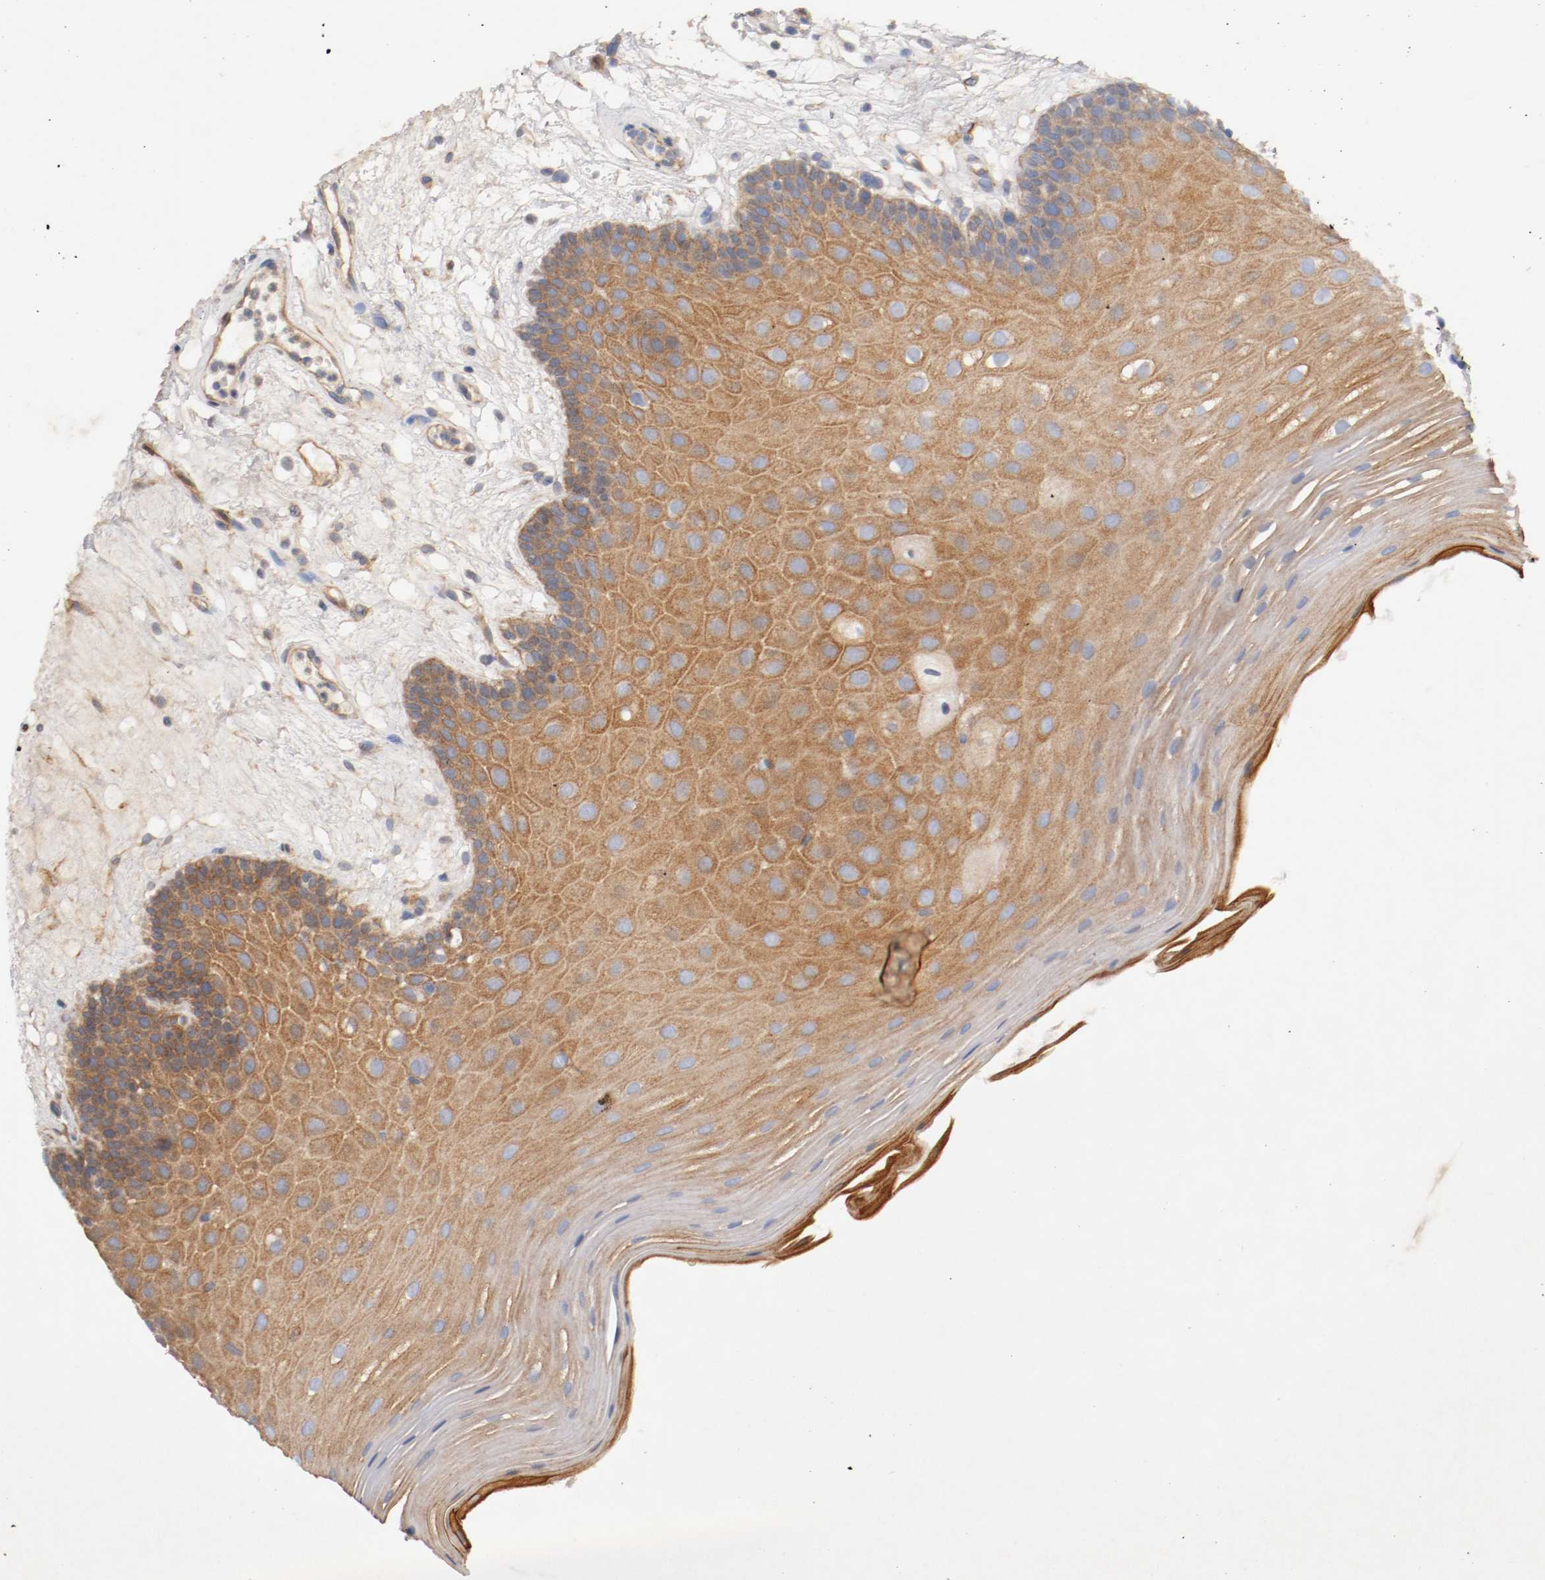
{"staining": {"intensity": "strong", "quantity": ">75%", "location": "cytoplasmic/membranous"}, "tissue": "oral mucosa", "cell_type": "Squamous epithelial cells", "image_type": "normal", "snomed": [{"axis": "morphology", "description": "Normal tissue, NOS"}, {"axis": "morphology", "description": "Squamous cell carcinoma, NOS"}, {"axis": "topography", "description": "Skeletal muscle"}, {"axis": "topography", "description": "Oral tissue"}, {"axis": "topography", "description": "Head-Neck"}], "caption": "DAB immunohistochemical staining of unremarkable oral mucosa shows strong cytoplasmic/membranous protein staining in about >75% of squamous epithelial cells.", "gene": "TYK2", "patient": {"sex": "male", "age": 71}}